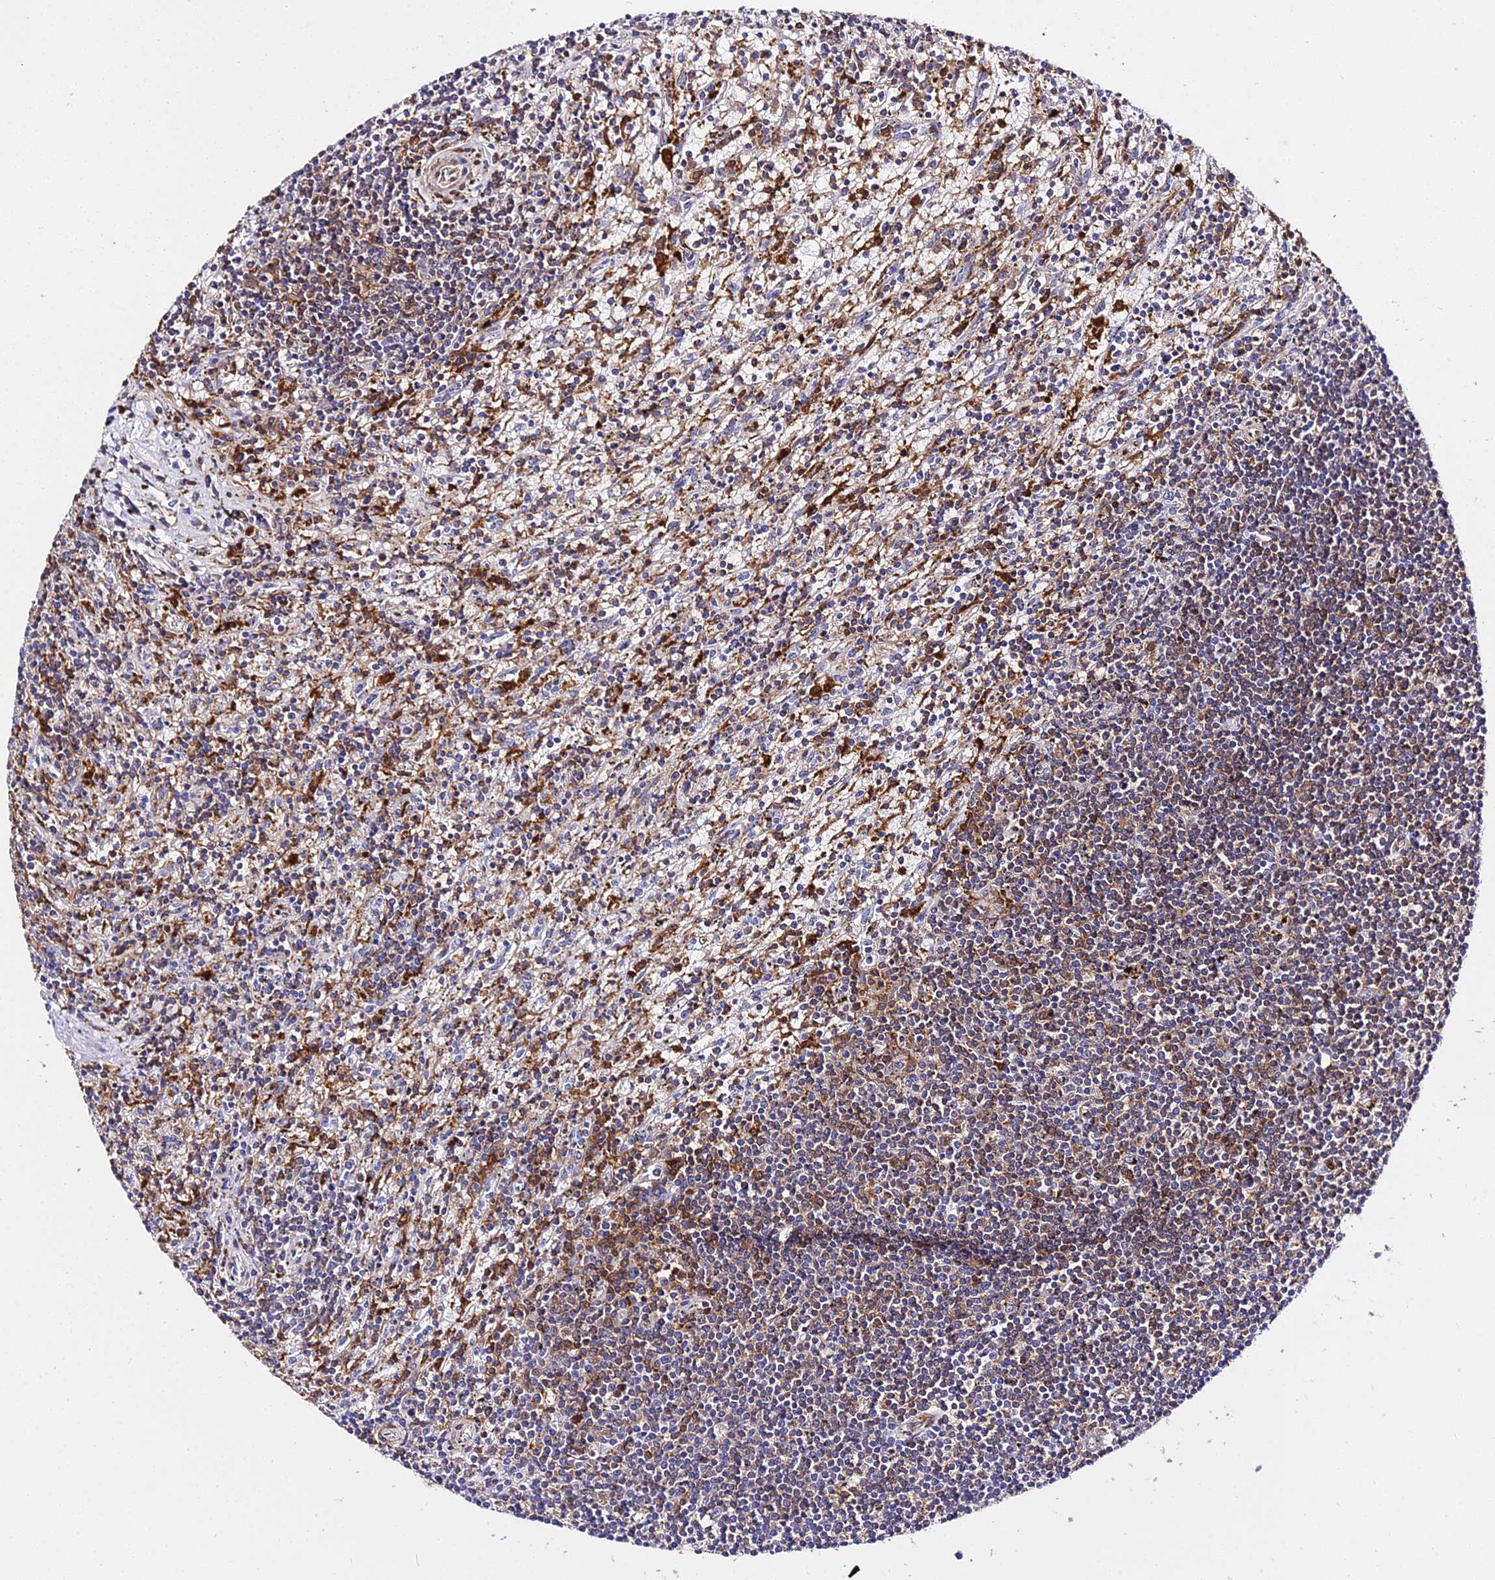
{"staining": {"intensity": "weak", "quantity": "25%-75%", "location": "cytoplasmic/membranous"}, "tissue": "lymphoma", "cell_type": "Tumor cells", "image_type": "cancer", "snomed": [{"axis": "morphology", "description": "Malignant lymphoma, non-Hodgkin's type, Low grade"}, {"axis": "topography", "description": "Spleen"}], "caption": "About 25%-75% of tumor cells in malignant lymphoma, non-Hodgkin's type (low-grade) exhibit weak cytoplasmic/membranous protein expression as visualized by brown immunohistochemical staining.", "gene": "CSRP1", "patient": {"sex": "male", "age": 76}}